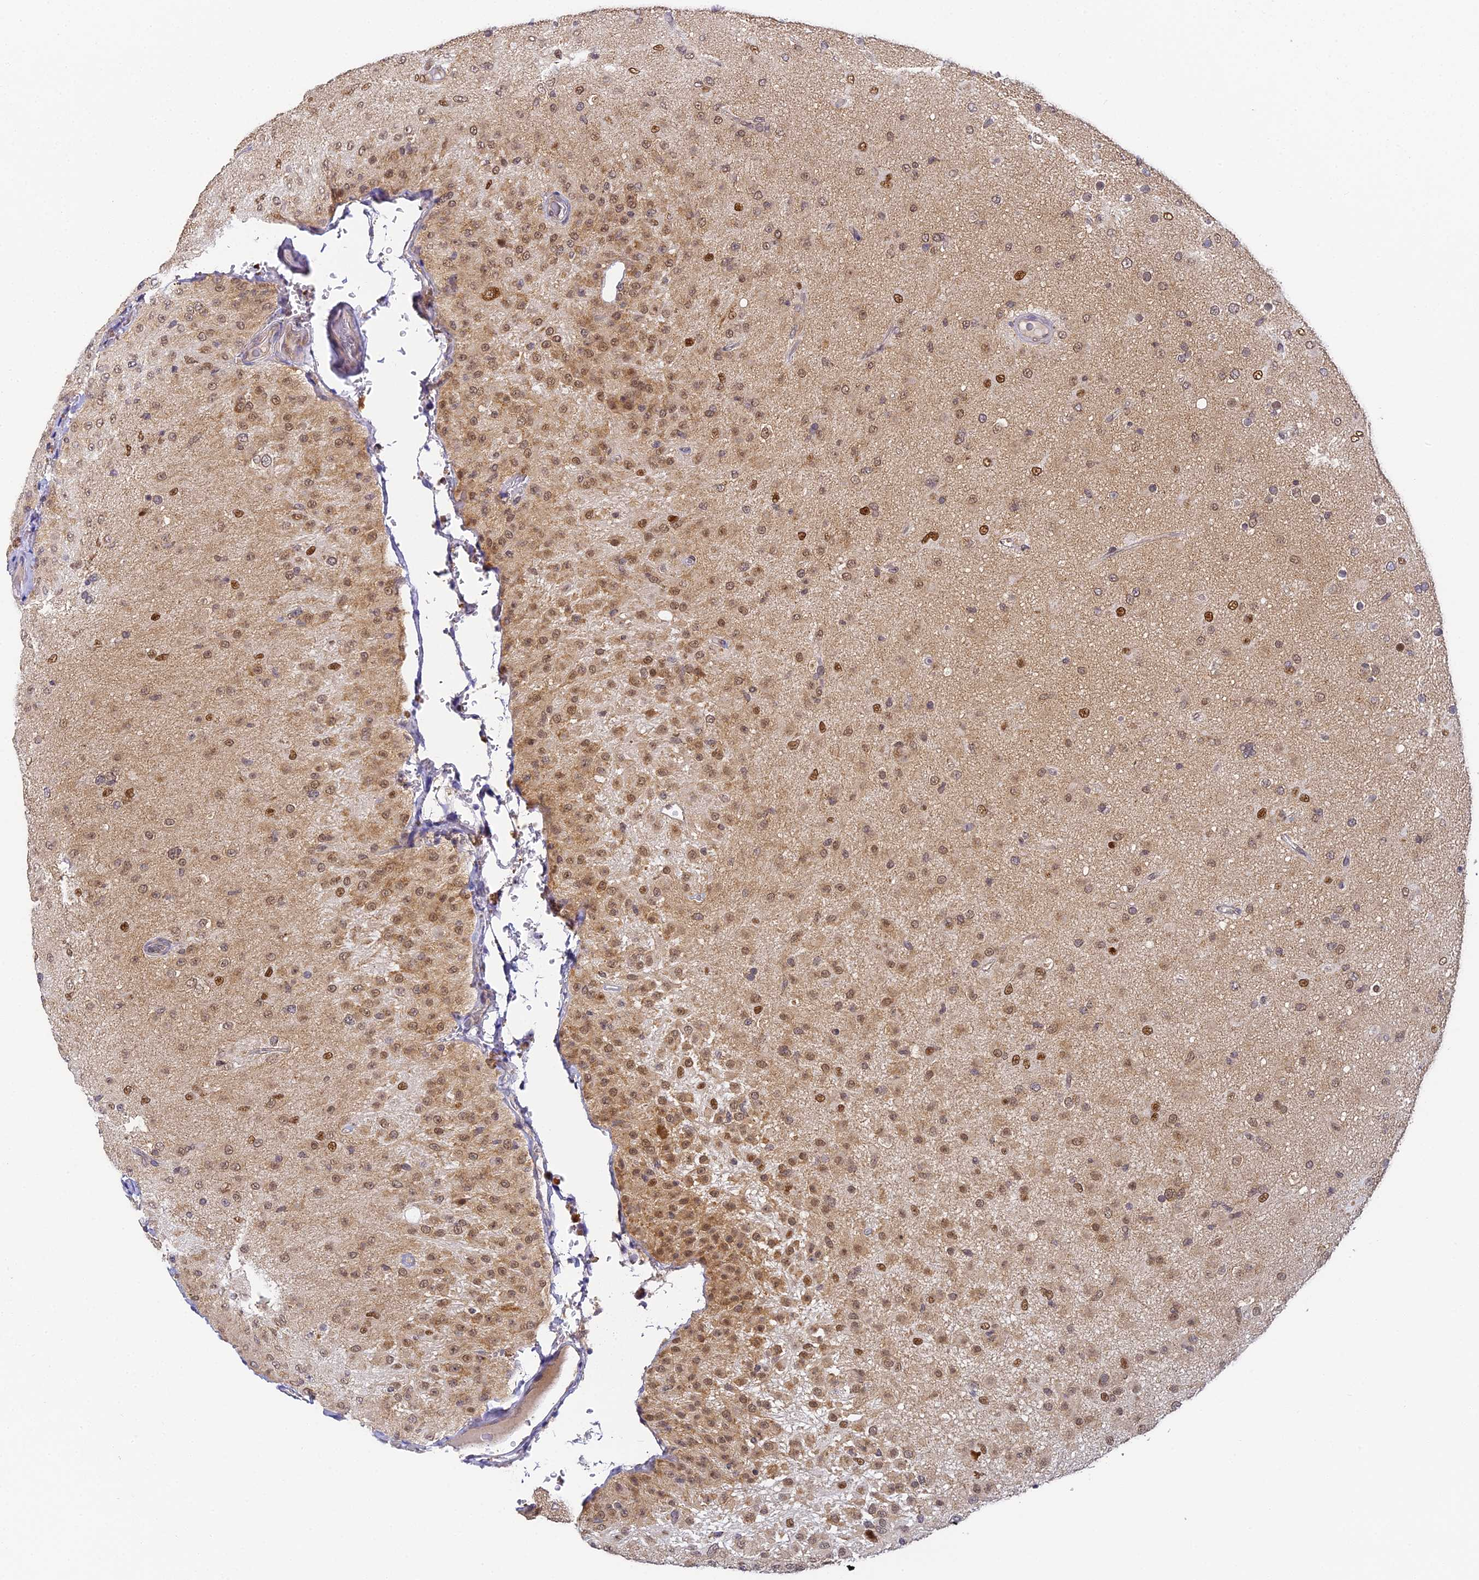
{"staining": {"intensity": "moderate", "quantity": "25%-75%", "location": "cytoplasmic/membranous,nuclear"}, "tissue": "glioma", "cell_type": "Tumor cells", "image_type": "cancer", "snomed": [{"axis": "morphology", "description": "Glioma, malignant, Low grade"}, {"axis": "topography", "description": "Brain"}], "caption": "IHC (DAB (3,3'-diaminobenzidine)) staining of human malignant glioma (low-grade) displays moderate cytoplasmic/membranous and nuclear protein expression in about 25%-75% of tumor cells.", "gene": "DNAAF10", "patient": {"sex": "male", "age": 65}}